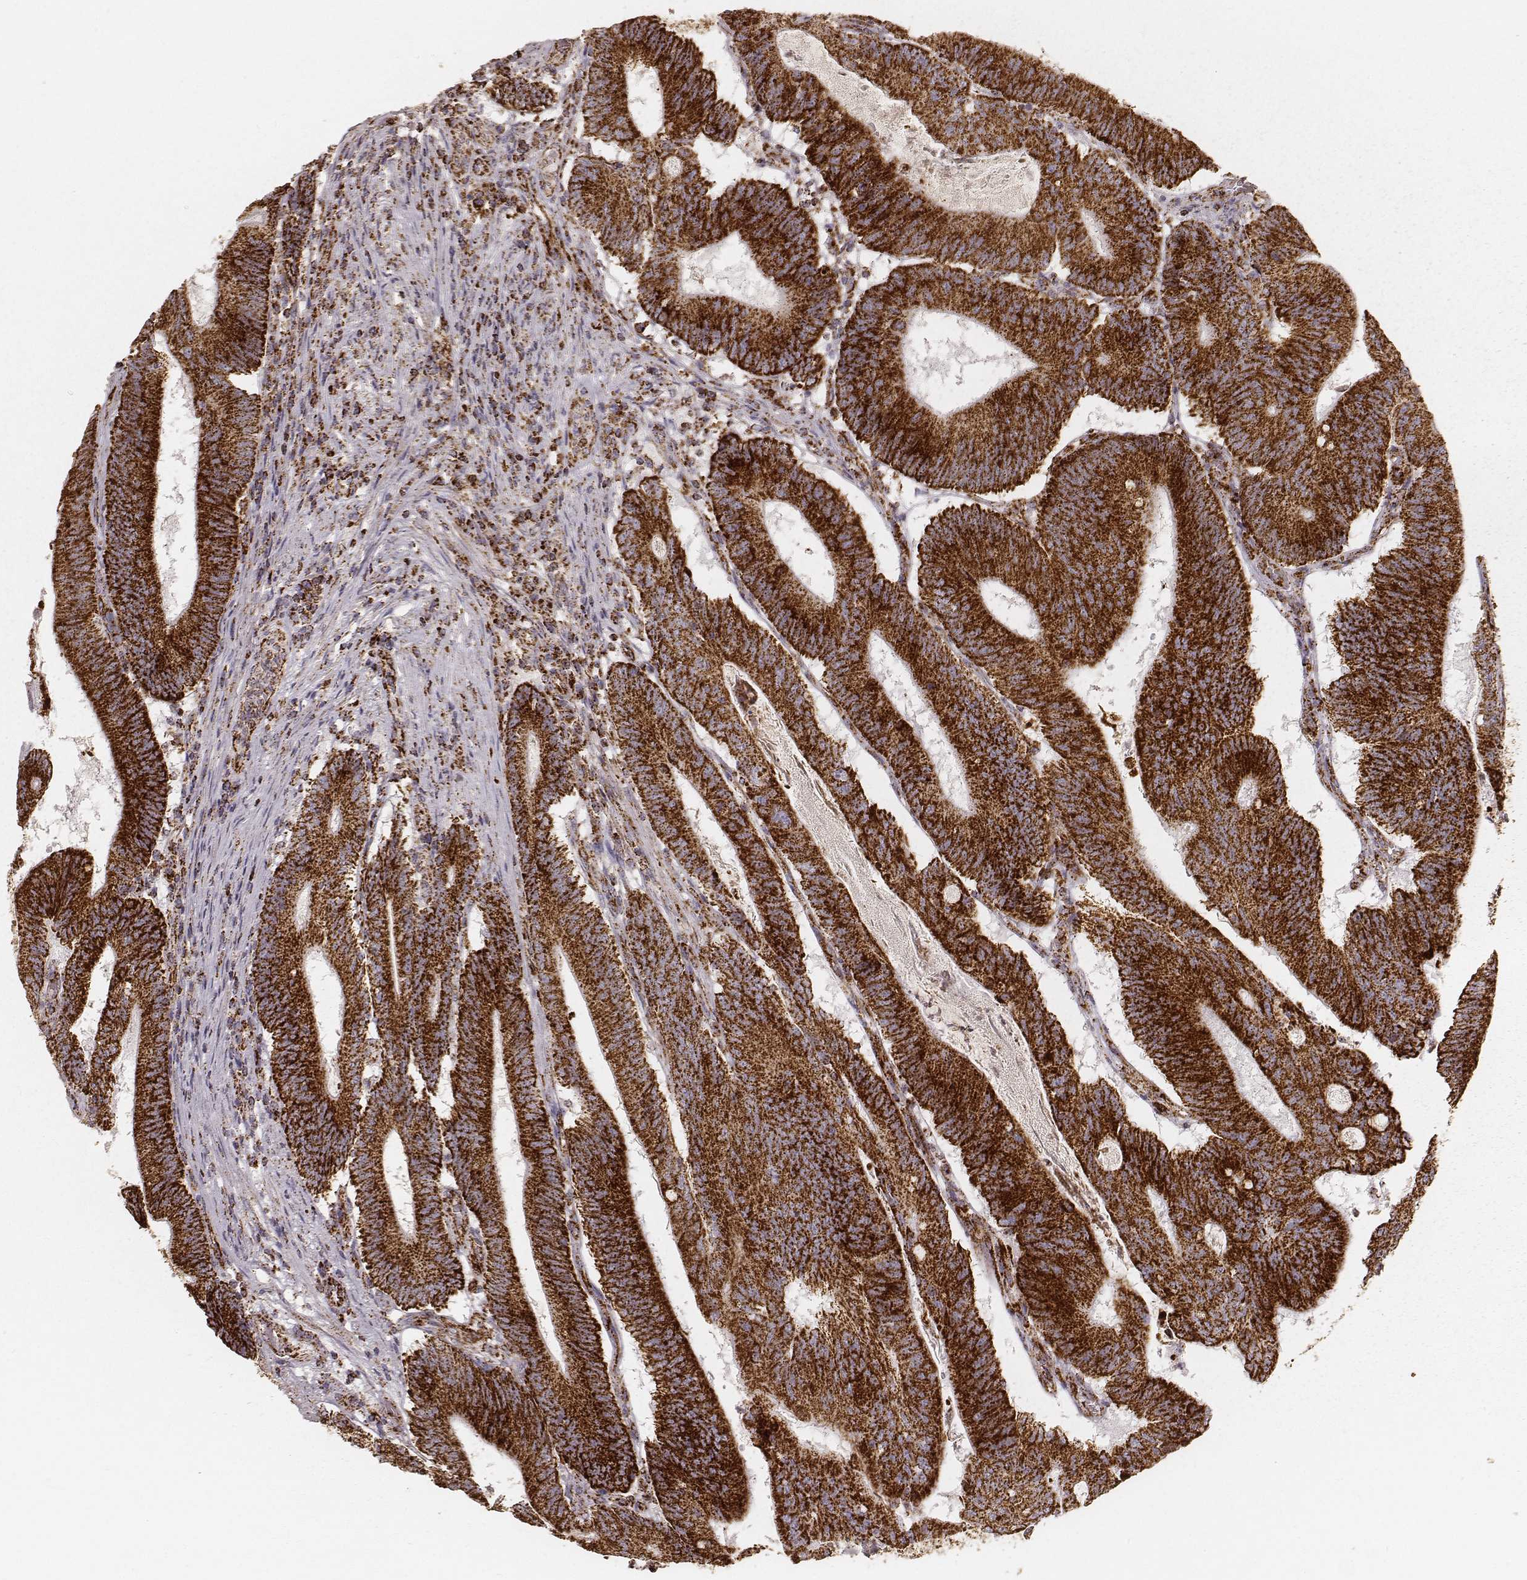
{"staining": {"intensity": "strong", "quantity": ">75%", "location": "cytoplasmic/membranous"}, "tissue": "colorectal cancer", "cell_type": "Tumor cells", "image_type": "cancer", "snomed": [{"axis": "morphology", "description": "Adenocarcinoma, NOS"}, {"axis": "topography", "description": "Colon"}], "caption": "The micrograph exhibits staining of colorectal cancer (adenocarcinoma), revealing strong cytoplasmic/membranous protein expression (brown color) within tumor cells.", "gene": "CS", "patient": {"sex": "female", "age": 70}}